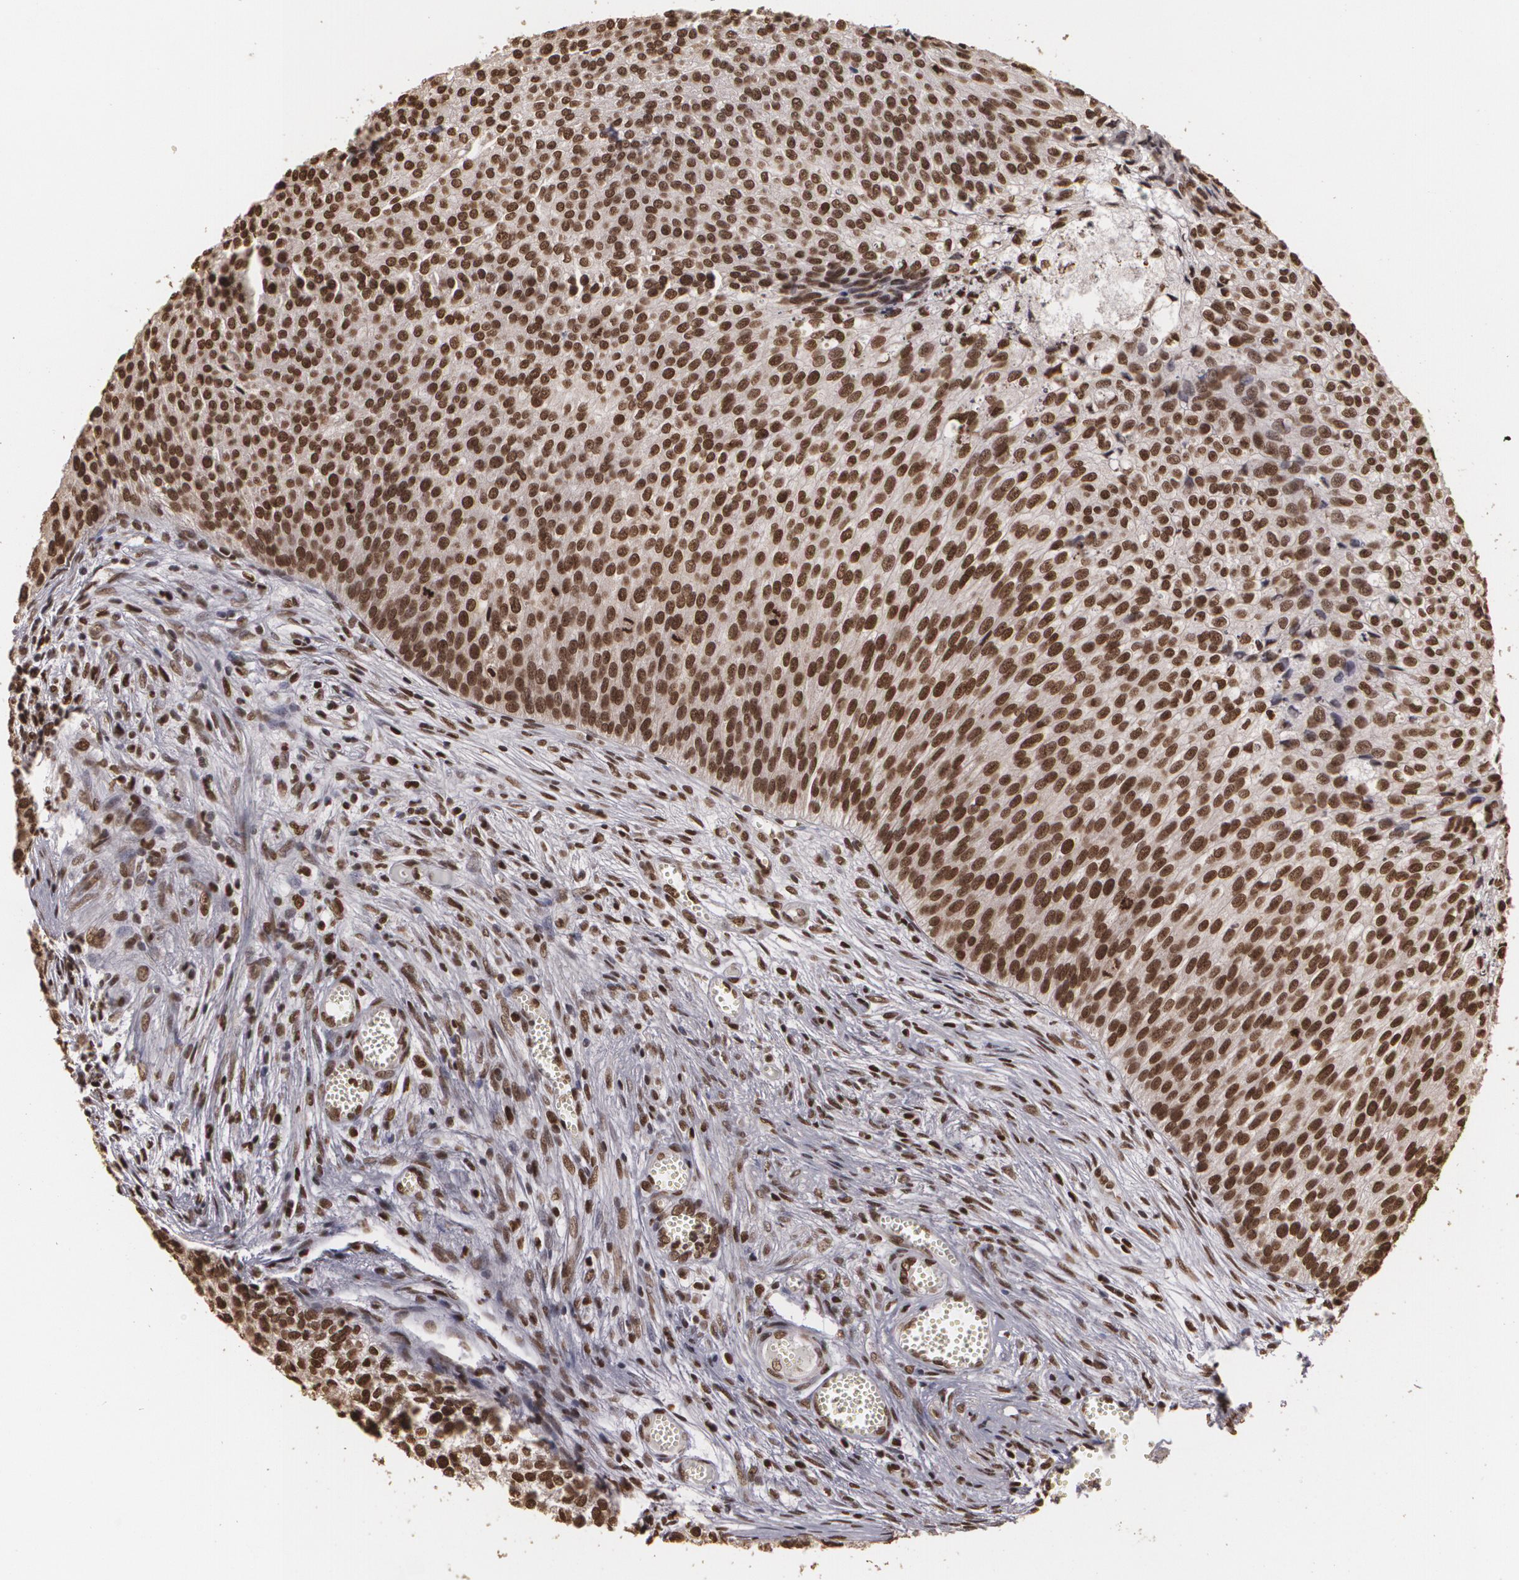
{"staining": {"intensity": "strong", "quantity": ">75%", "location": "cytoplasmic/membranous,nuclear"}, "tissue": "urothelial cancer", "cell_type": "Tumor cells", "image_type": "cancer", "snomed": [{"axis": "morphology", "description": "Urothelial carcinoma, Low grade"}, {"axis": "topography", "description": "Urinary bladder"}], "caption": "Immunohistochemistry (IHC) image of neoplastic tissue: human low-grade urothelial carcinoma stained using immunohistochemistry (IHC) reveals high levels of strong protein expression localized specifically in the cytoplasmic/membranous and nuclear of tumor cells, appearing as a cytoplasmic/membranous and nuclear brown color.", "gene": "RCOR1", "patient": {"sex": "male", "age": 84}}